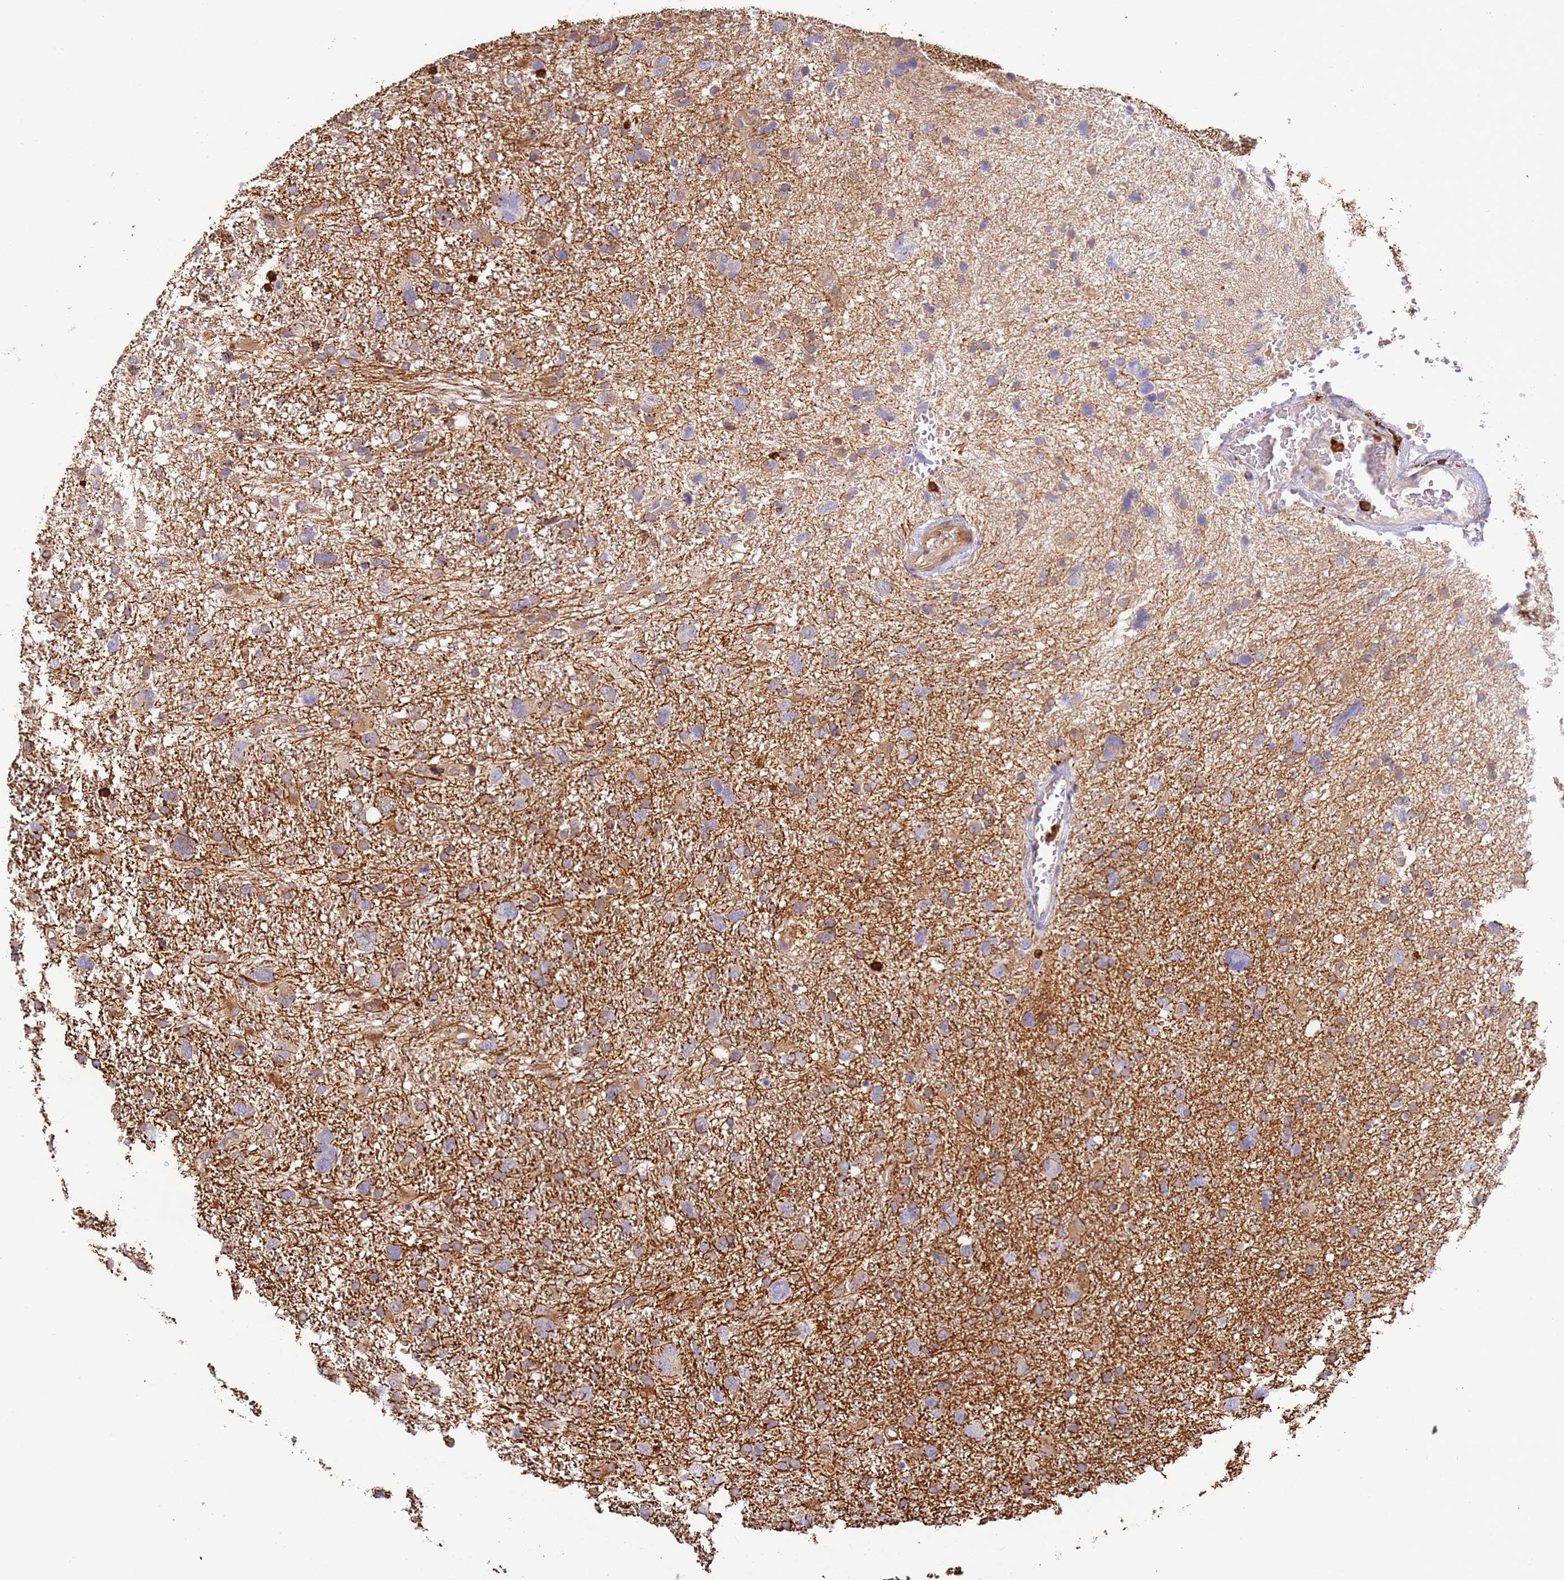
{"staining": {"intensity": "moderate", "quantity": "<25%", "location": "cytoplasmic/membranous"}, "tissue": "glioma", "cell_type": "Tumor cells", "image_type": "cancer", "snomed": [{"axis": "morphology", "description": "Glioma, malignant, High grade"}, {"axis": "topography", "description": "Brain"}], "caption": "The micrograph displays staining of glioma, revealing moderate cytoplasmic/membranous protein staining (brown color) within tumor cells.", "gene": "OR6P1", "patient": {"sex": "male", "age": 61}}